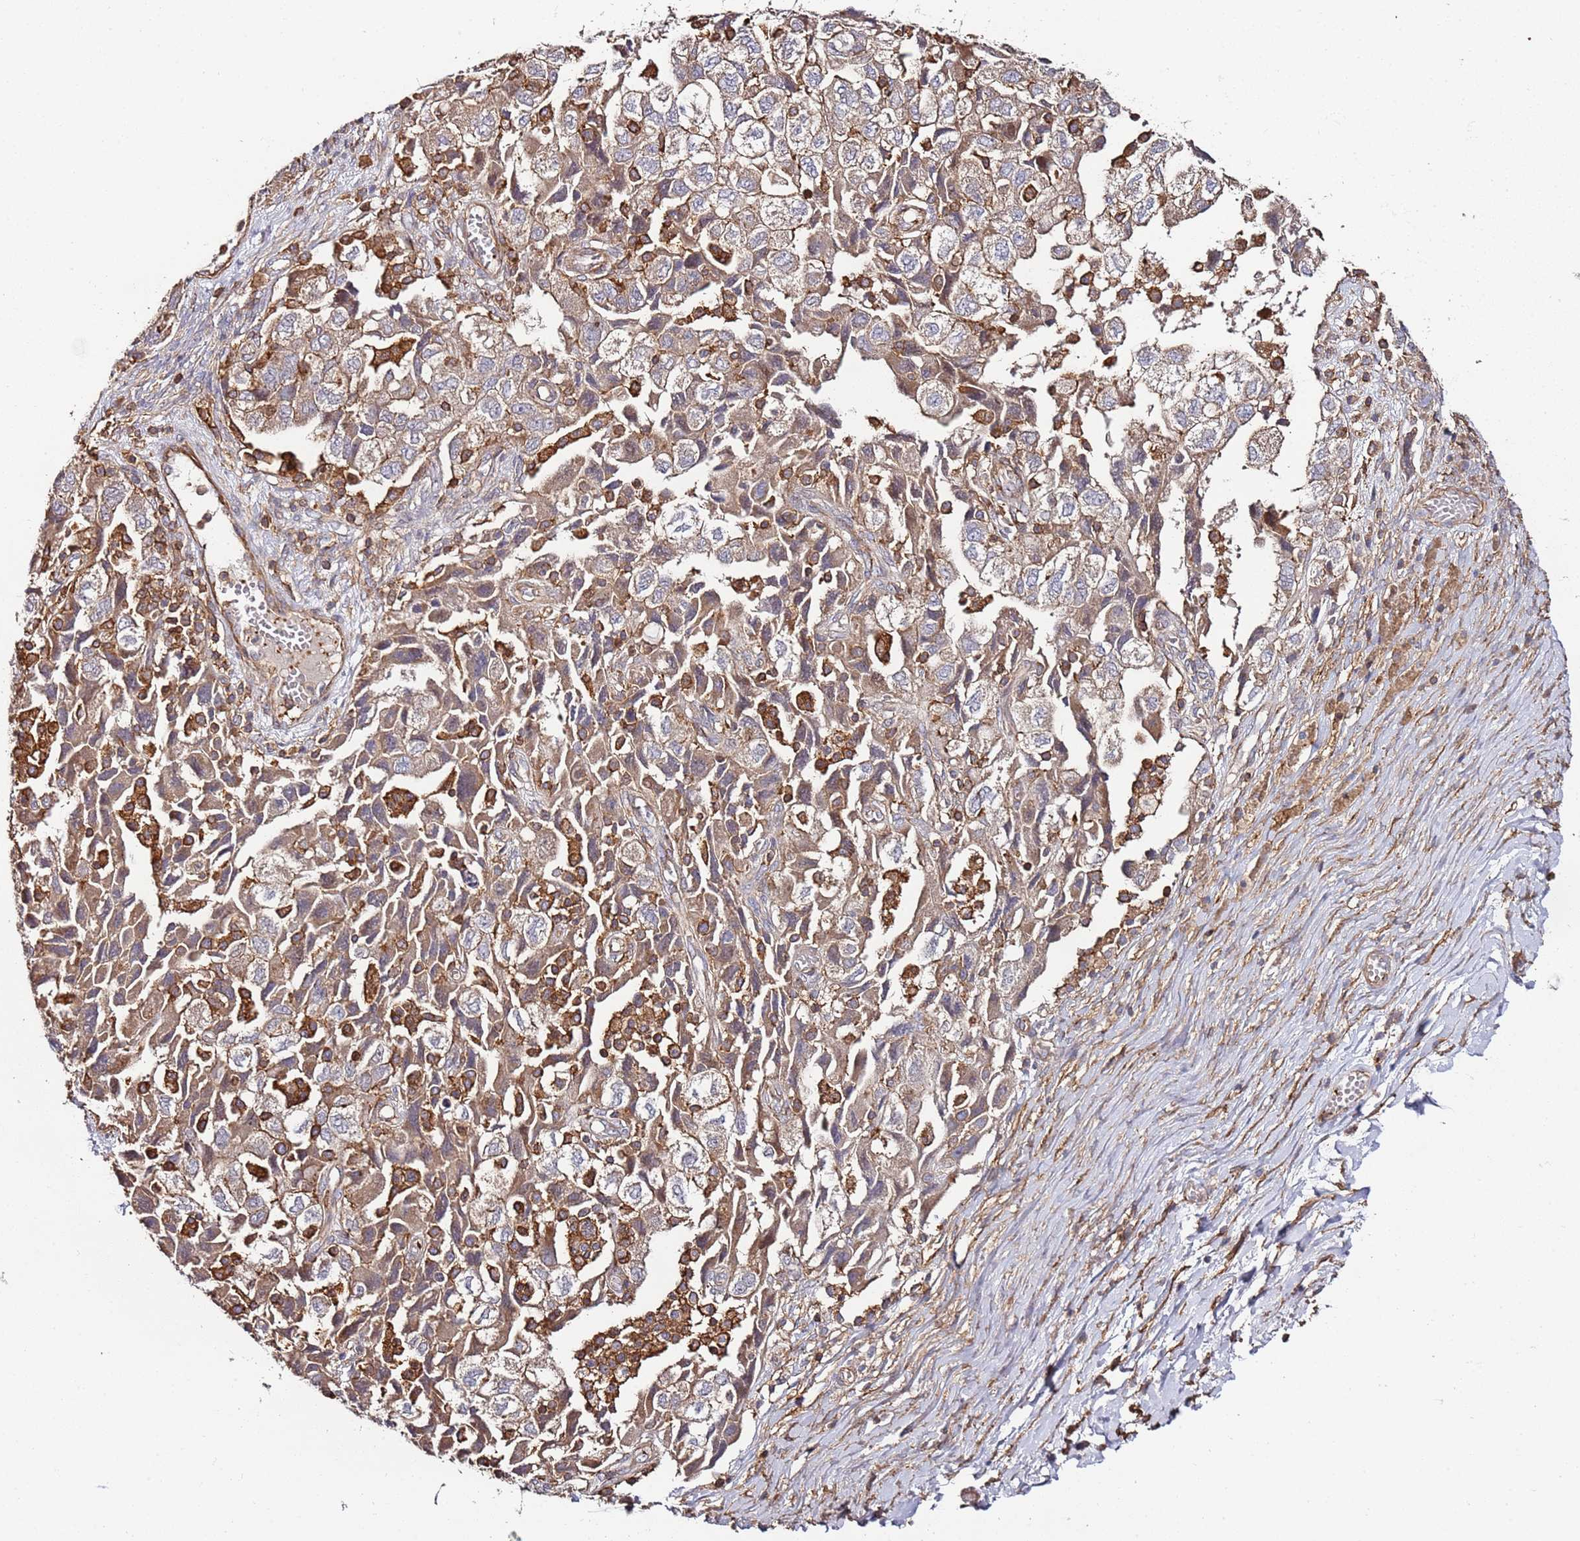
{"staining": {"intensity": "moderate", "quantity": ">75%", "location": "cytoplasmic/membranous"}, "tissue": "ovarian cancer", "cell_type": "Tumor cells", "image_type": "cancer", "snomed": [{"axis": "morphology", "description": "Carcinoma, NOS"}, {"axis": "morphology", "description": "Cystadenocarcinoma, serous, NOS"}, {"axis": "topography", "description": "Ovary"}], "caption": "Protein analysis of carcinoma (ovarian) tissue demonstrates moderate cytoplasmic/membranous expression in approximately >75% of tumor cells.", "gene": "CYP2U1", "patient": {"sex": "female", "age": 69}}